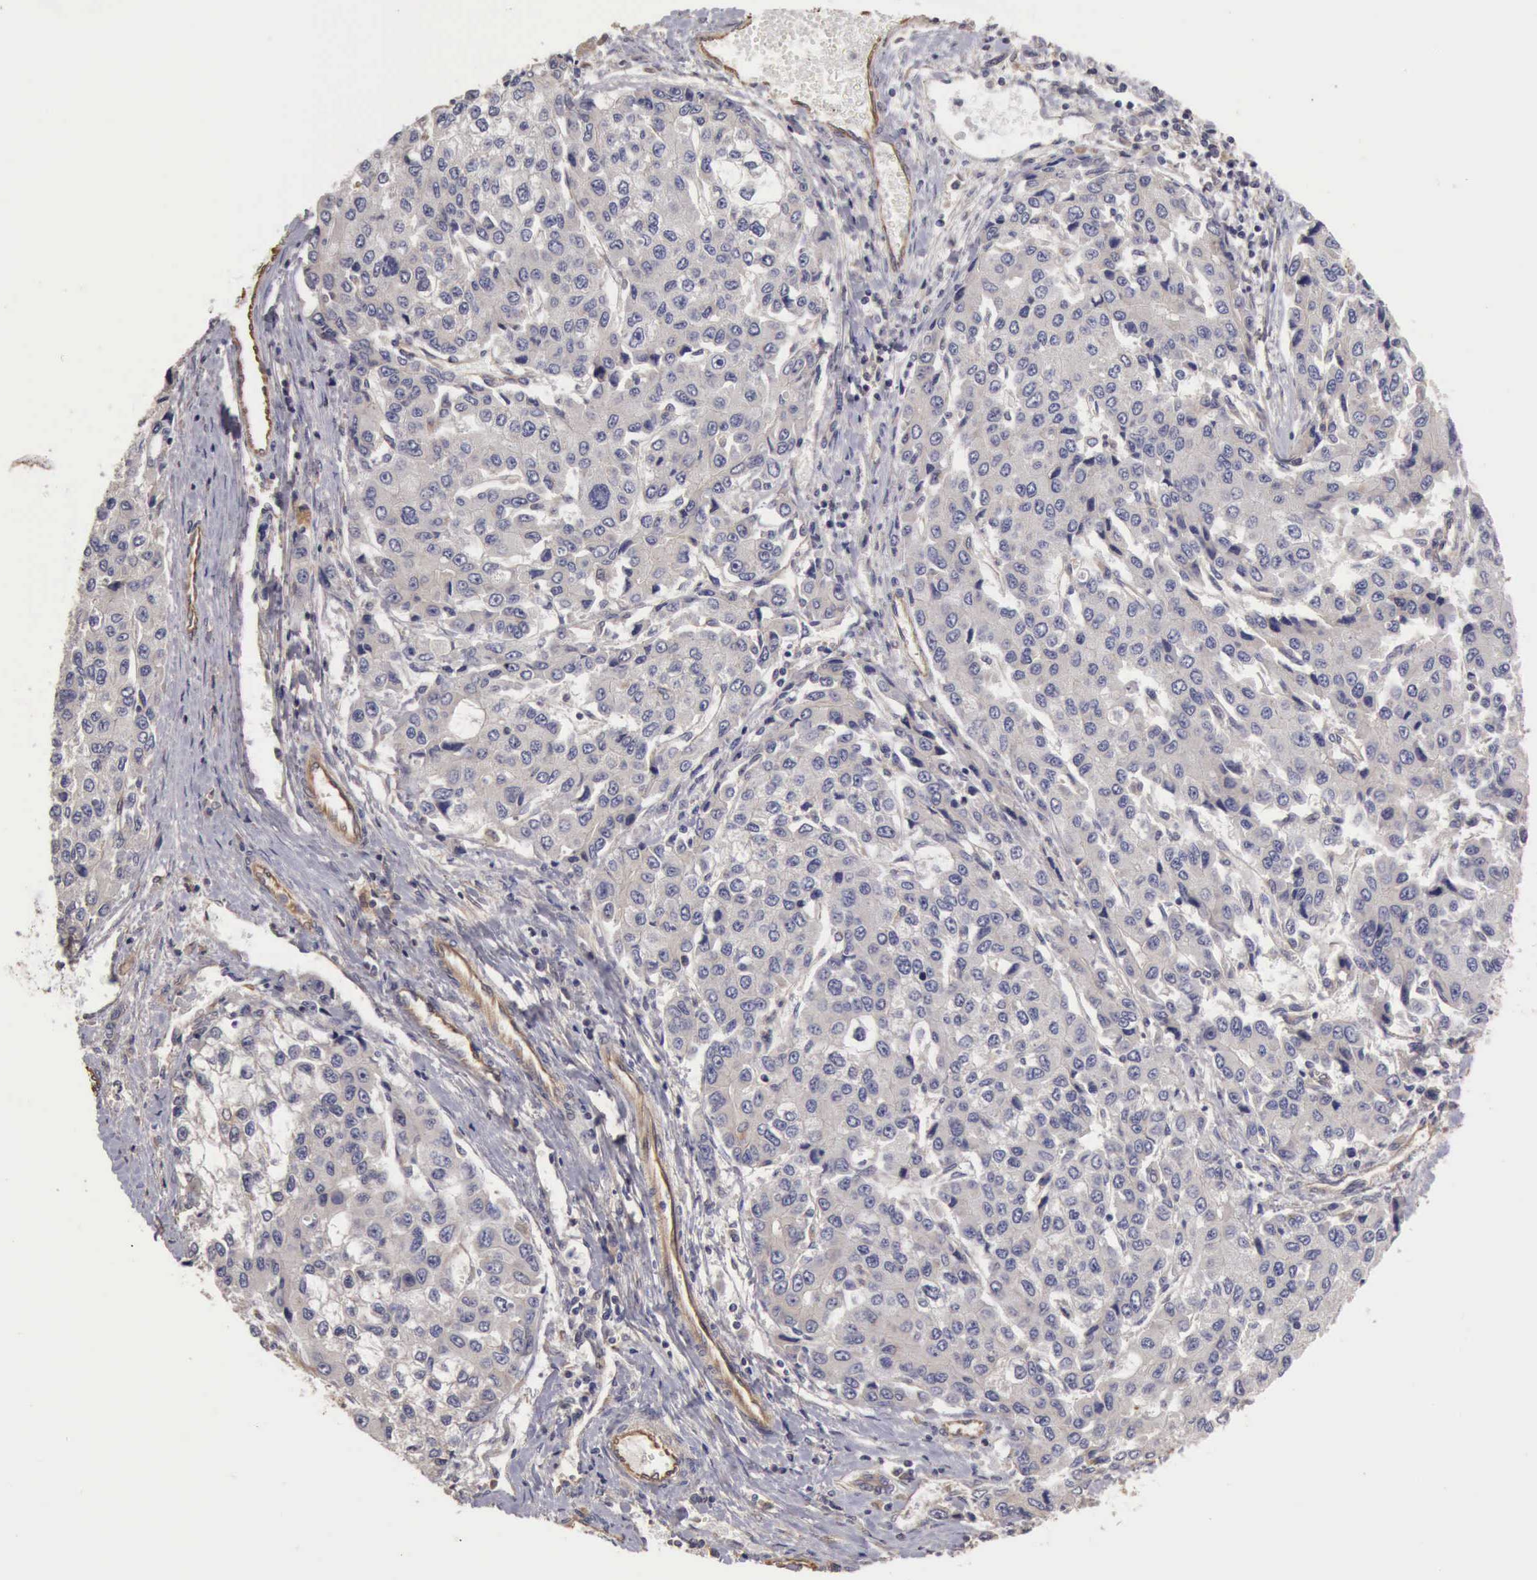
{"staining": {"intensity": "negative", "quantity": "none", "location": "none"}, "tissue": "liver cancer", "cell_type": "Tumor cells", "image_type": "cancer", "snomed": [{"axis": "morphology", "description": "Carcinoma, Hepatocellular, NOS"}, {"axis": "topography", "description": "Liver"}], "caption": "Immunohistochemical staining of liver cancer reveals no significant positivity in tumor cells. (DAB (3,3'-diaminobenzidine) immunohistochemistry (IHC) with hematoxylin counter stain).", "gene": "BMX", "patient": {"sex": "female", "age": 66}}